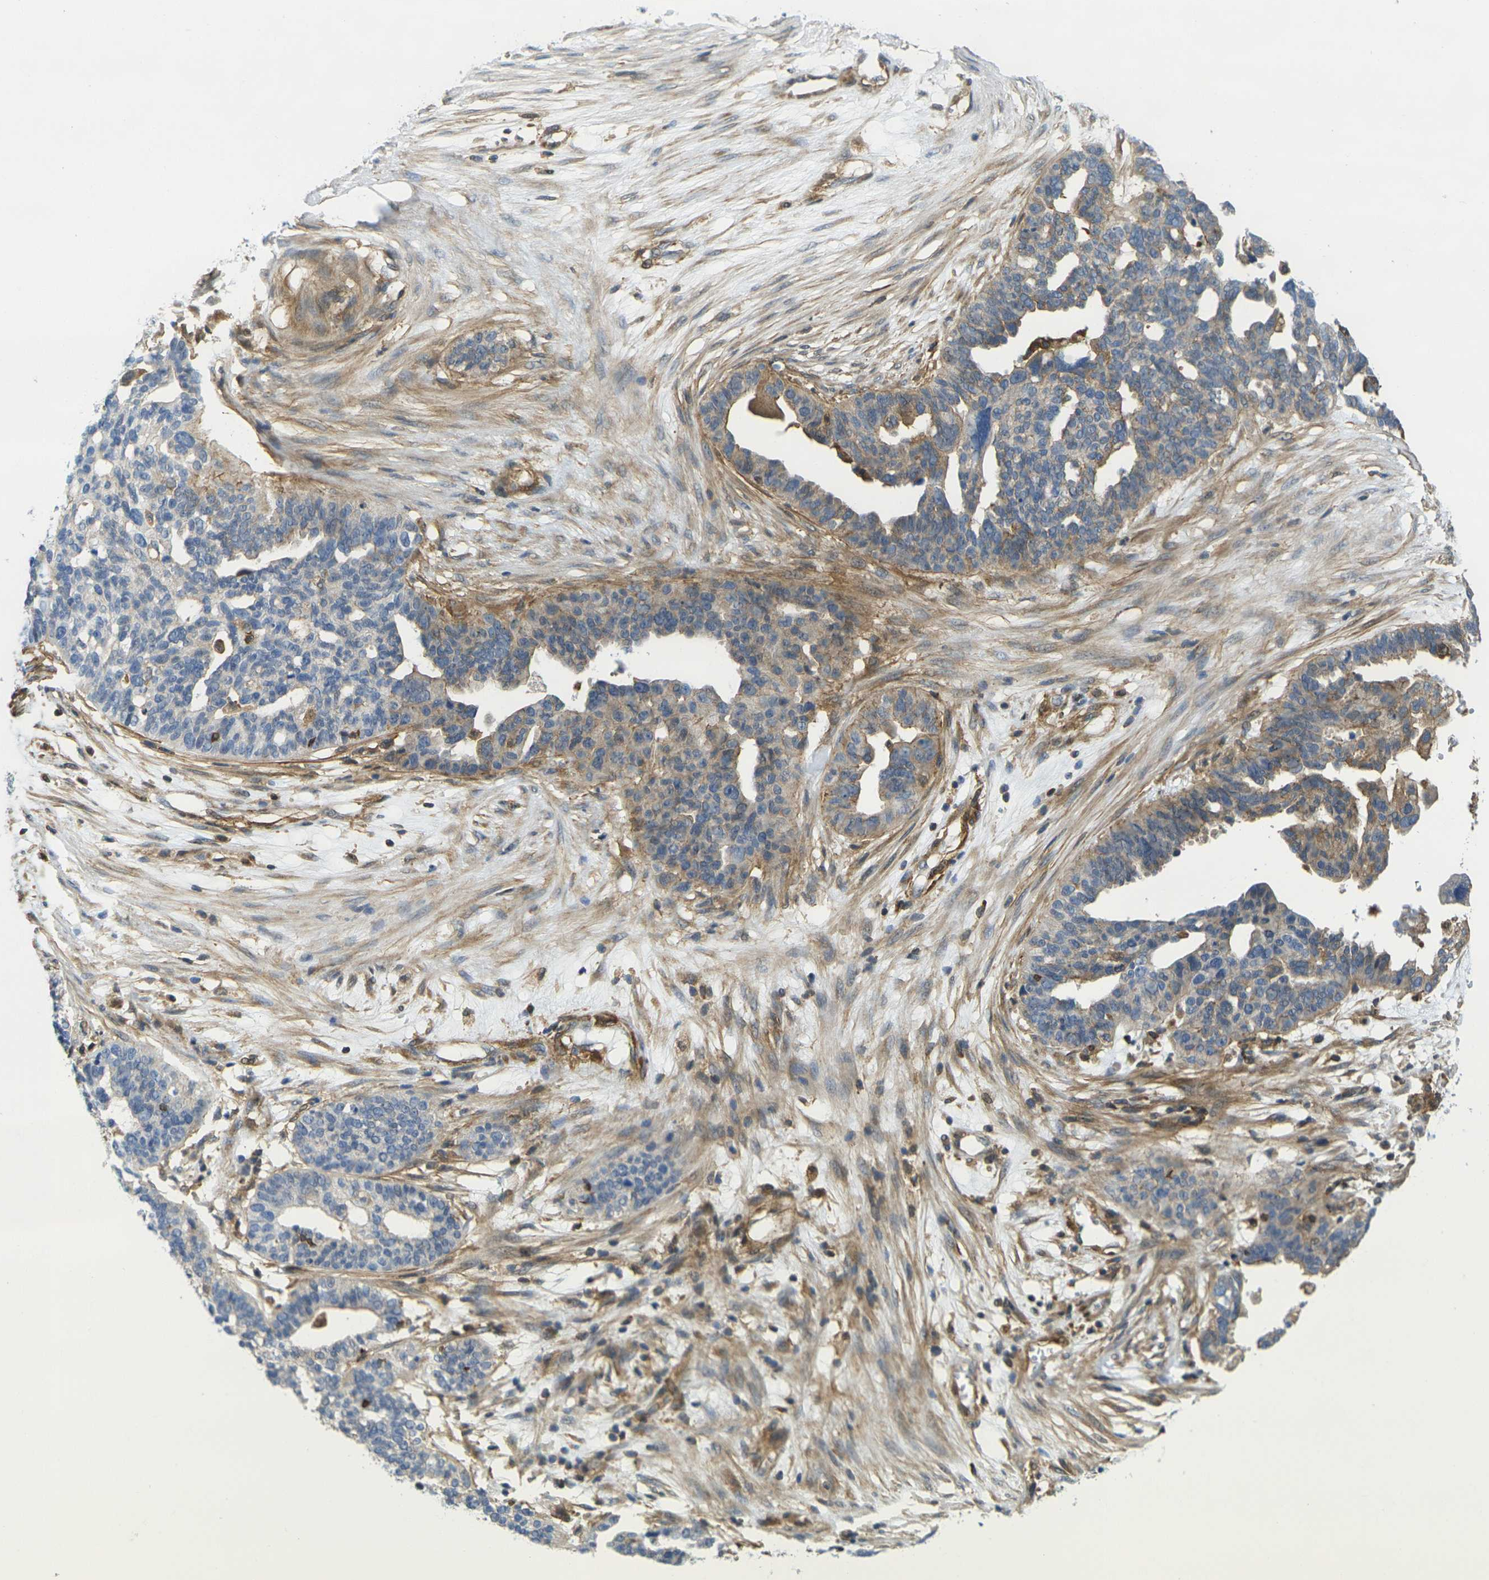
{"staining": {"intensity": "moderate", "quantity": "<25%", "location": "cytoplasmic/membranous"}, "tissue": "ovarian cancer", "cell_type": "Tumor cells", "image_type": "cancer", "snomed": [{"axis": "morphology", "description": "Cystadenocarcinoma, serous, NOS"}, {"axis": "topography", "description": "Ovary"}], "caption": "The micrograph exhibits staining of ovarian cancer (serous cystadenocarcinoma), revealing moderate cytoplasmic/membranous protein positivity (brown color) within tumor cells.", "gene": "LASP1", "patient": {"sex": "female", "age": 59}}